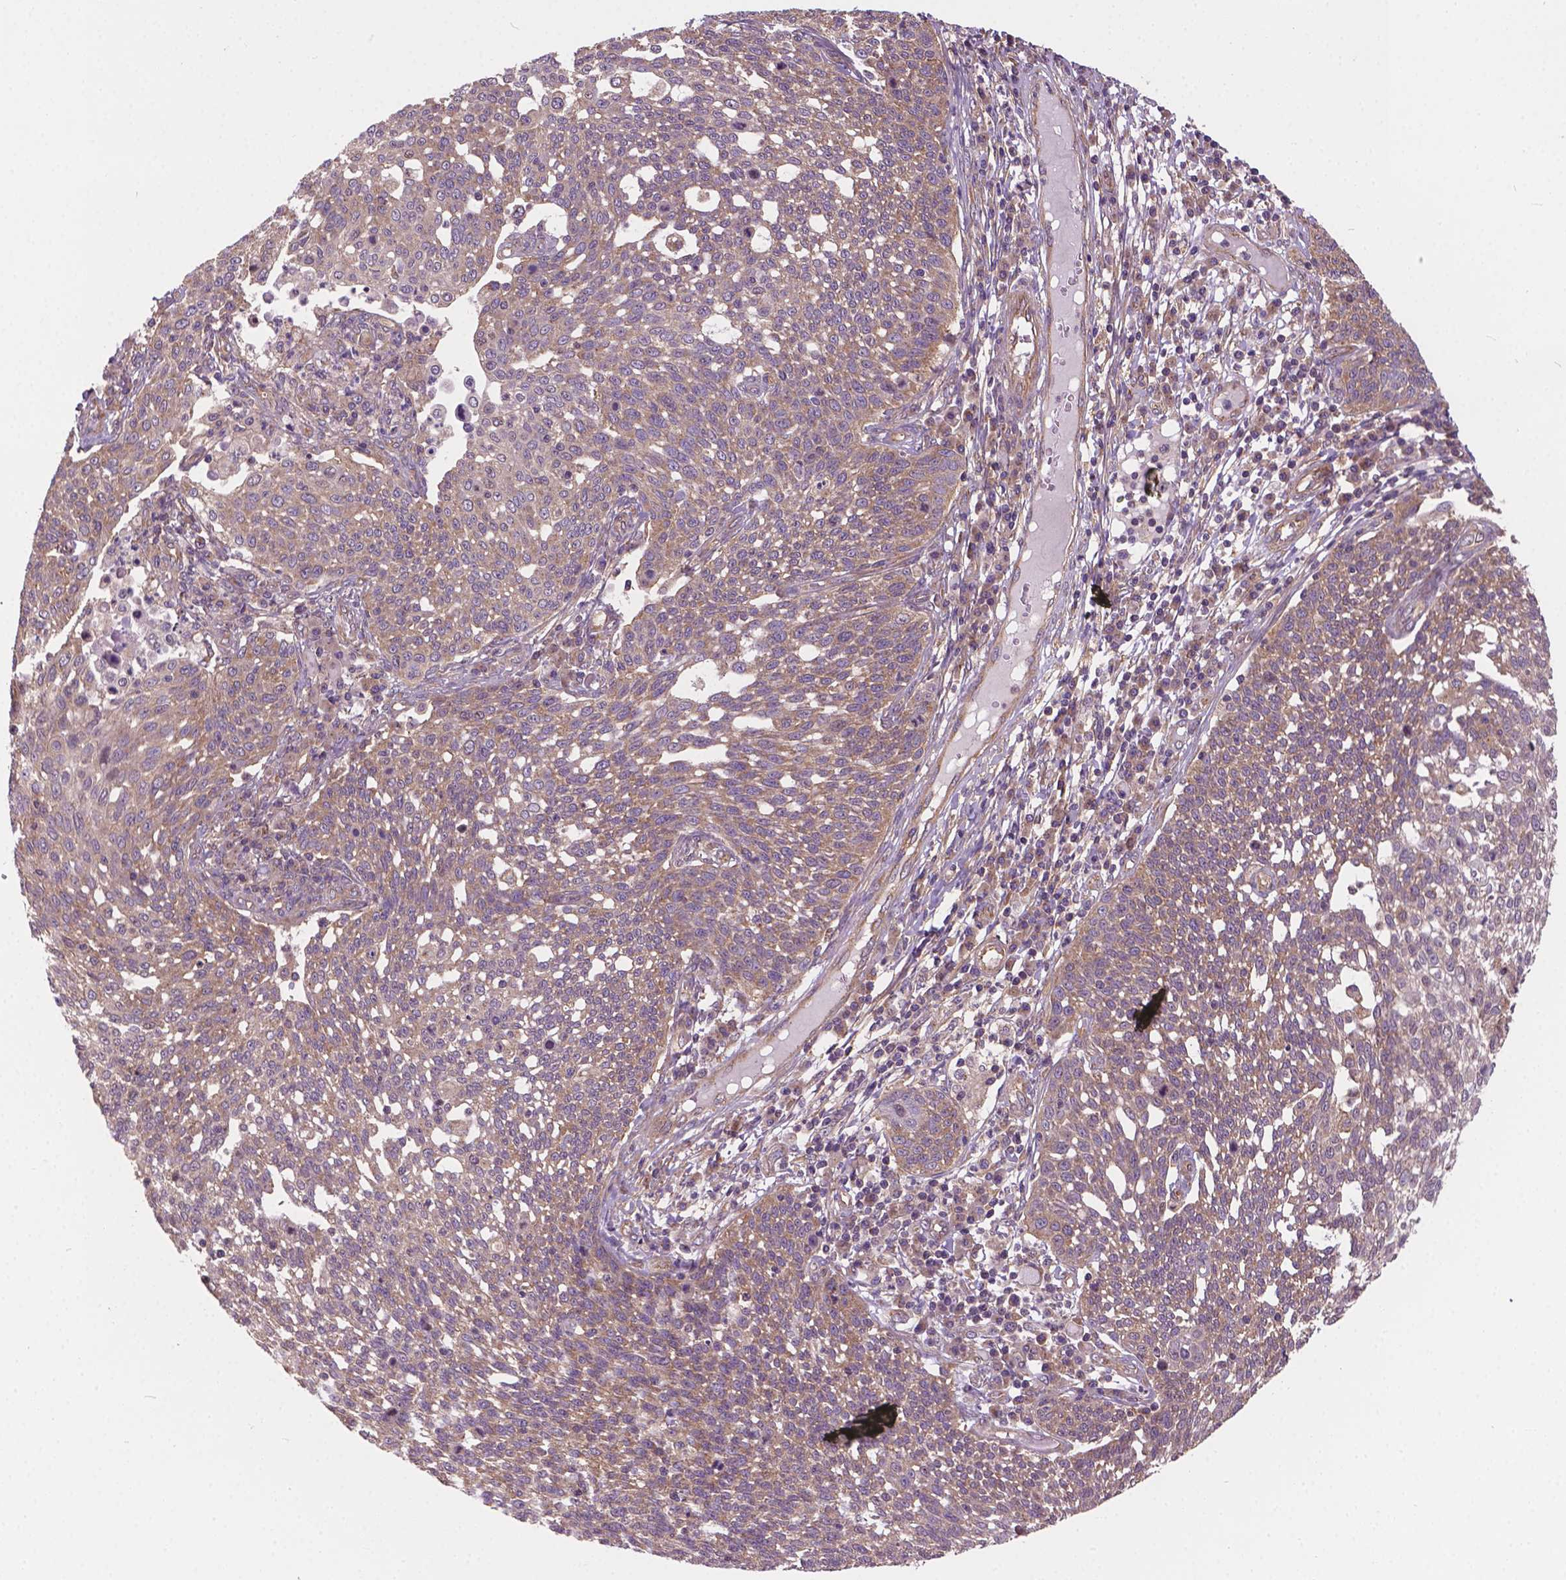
{"staining": {"intensity": "weak", "quantity": ">75%", "location": "cytoplasmic/membranous"}, "tissue": "cervical cancer", "cell_type": "Tumor cells", "image_type": "cancer", "snomed": [{"axis": "morphology", "description": "Squamous cell carcinoma, NOS"}, {"axis": "topography", "description": "Cervix"}], "caption": "An IHC histopathology image of tumor tissue is shown. Protein staining in brown highlights weak cytoplasmic/membranous positivity in cervical cancer (squamous cell carcinoma) within tumor cells.", "gene": "MZT1", "patient": {"sex": "female", "age": 34}}